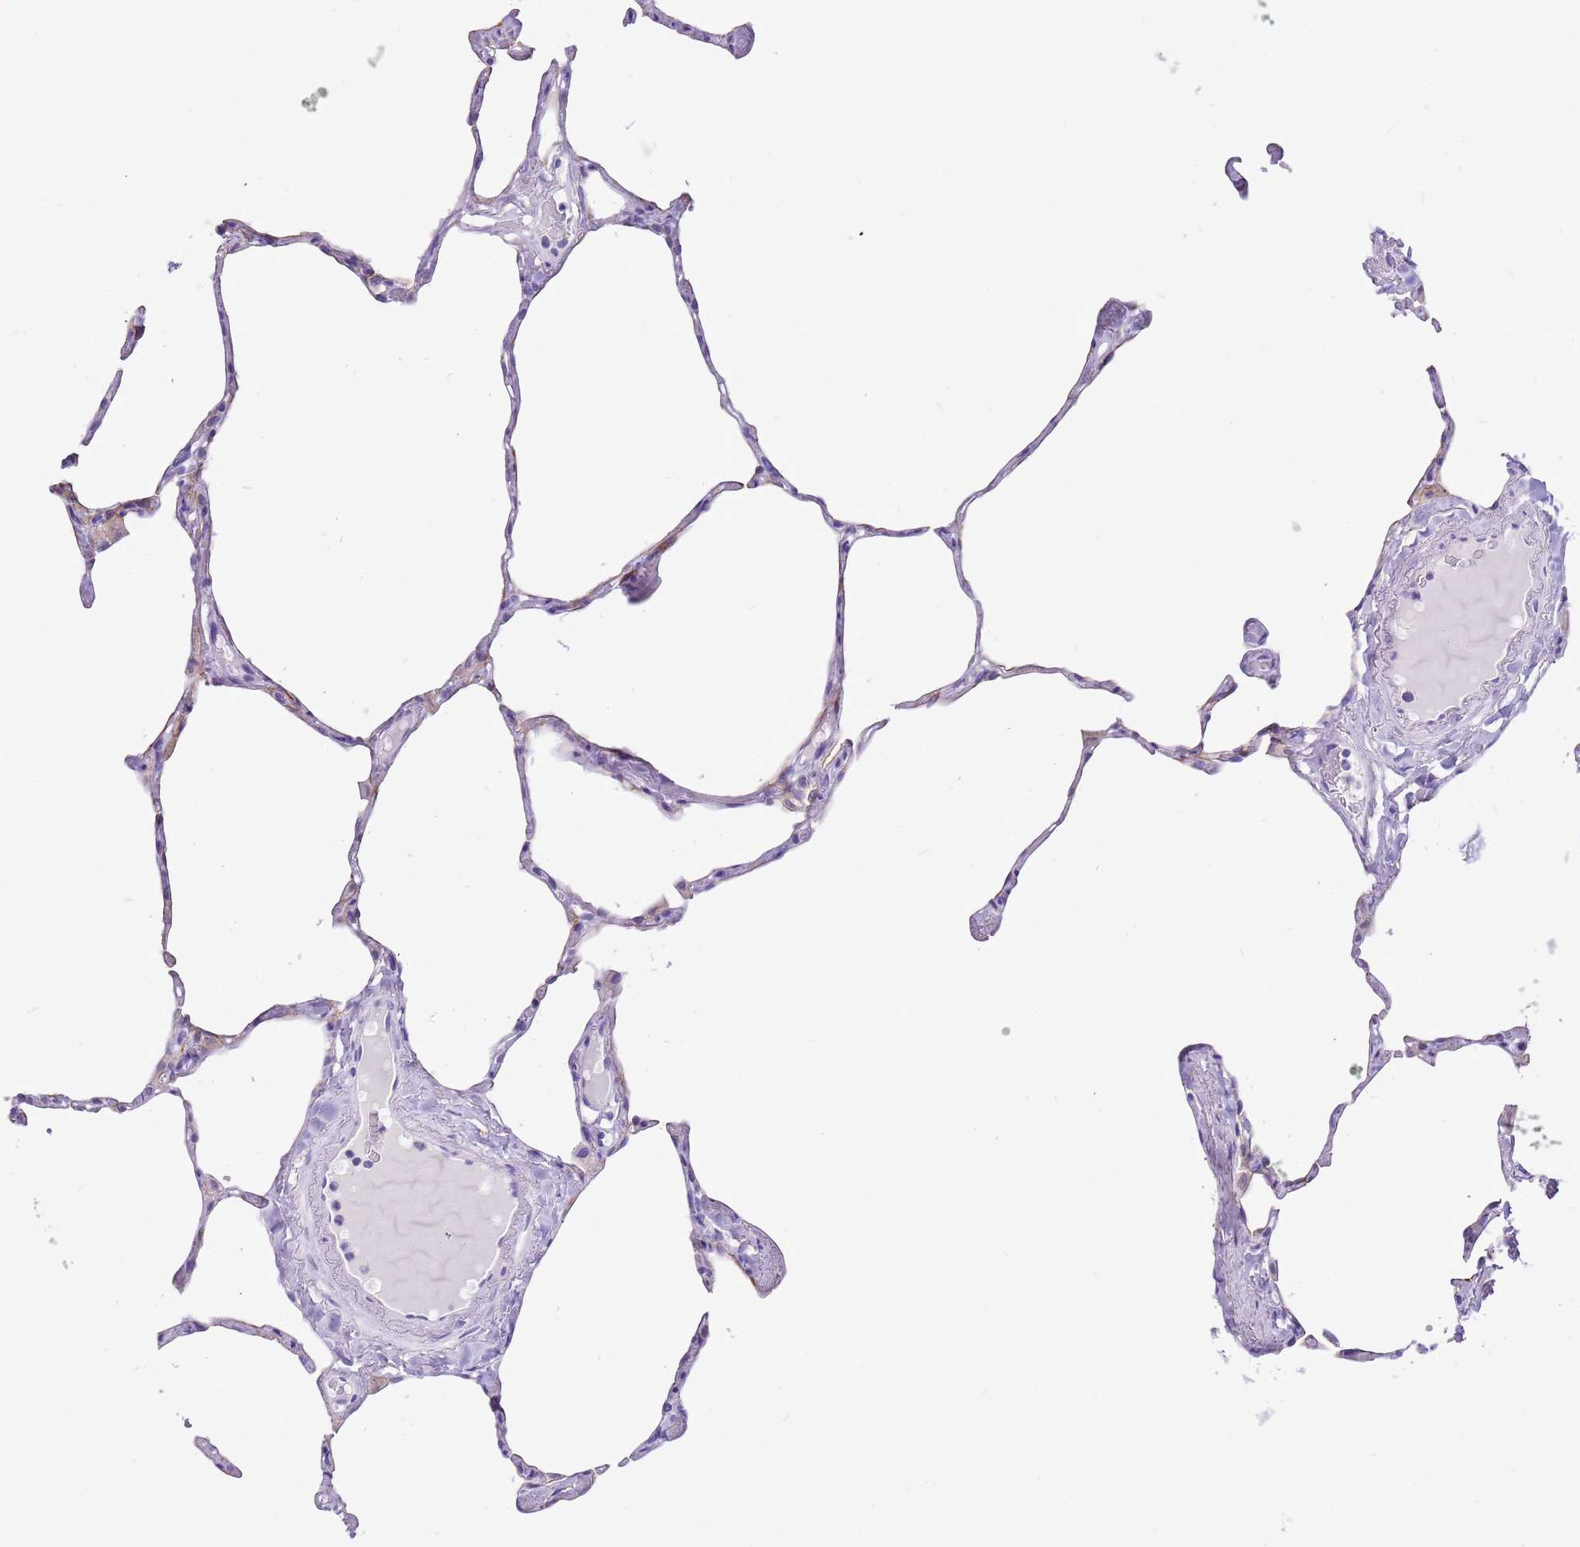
{"staining": {"intensity": "negative", "quantity": "none", "location": "none"}, "tissue": "lung", "cell_type": "Alveolar cells", "image_type": "normal", "snomed": [{"axis": "morphology", "description": "Normal tissue, NOS"}, {"axis": "topography", "description": "Lung"}], "caption": "Alveolar cells show no significant protein positivity in normal lung. The staining was performed using DAB to visualize the protein expression in brown, while the nuclei were stained in blue with hematoxylin (Magnification: 20x).", "gene": "R3HDM4", "patient": {"sex": "male", "age": 65}}